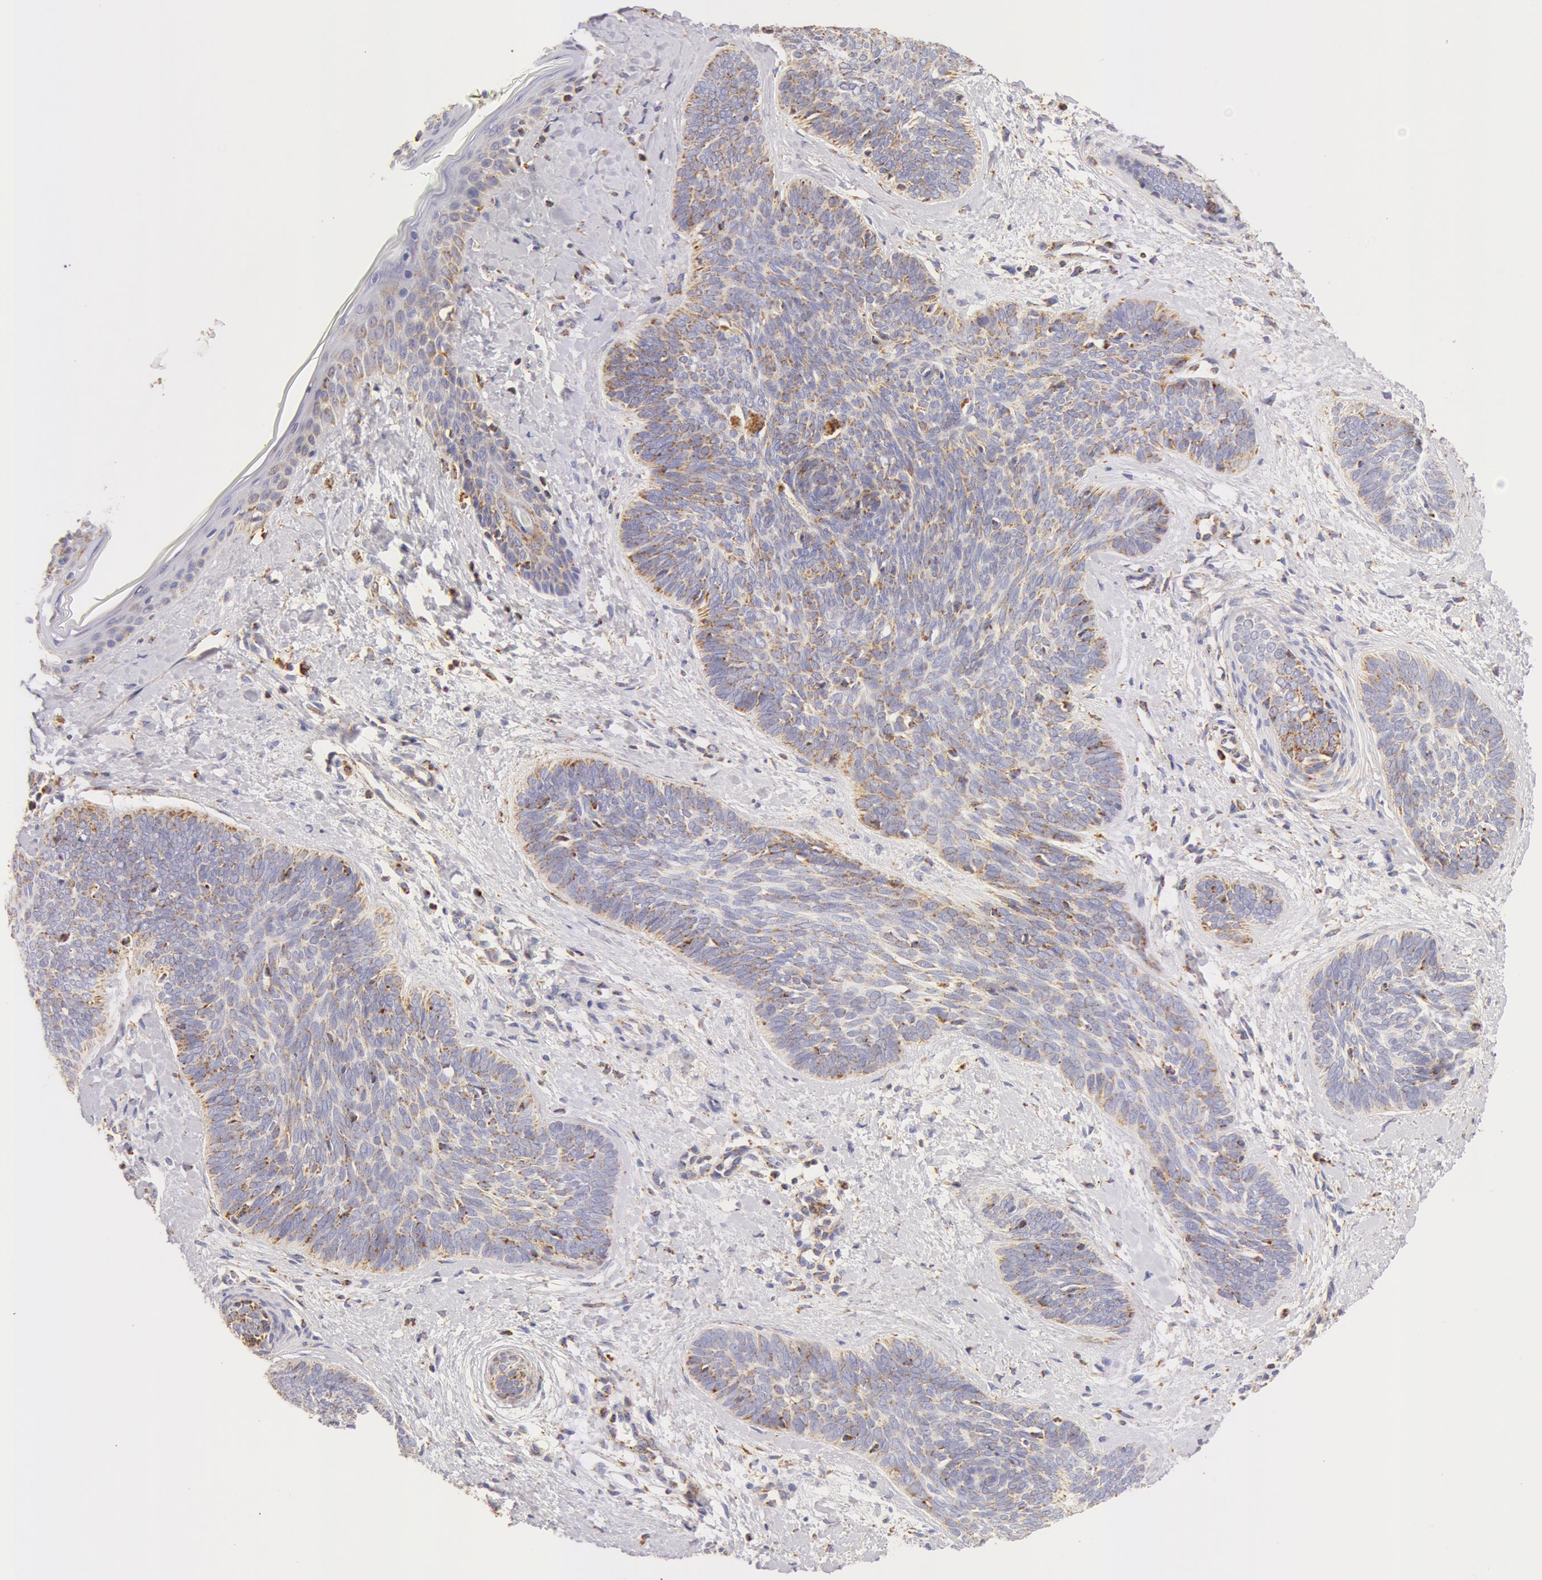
{"staining": {"intensity": "moderate", "quantity": "<25%", "location": "cytoplasmic/membranous"}, "tissue": "skin cancer", "cell_type": "Tumor cells", "image_type": "cancer", "snomed": [{"axis": "morphology", "description": "Basal cell carcinoma"}, {"axis": "topography", "description": "Skin"}], "caption": "Human skin cancer (basal cell carcinoma) stained with a brown dye reveals moderate cytoplasmic/membranous positive expression in about <25% of tumor cells.", "gene": "ATP5F1B", "patient": {"sex": "female", "age": 81}}